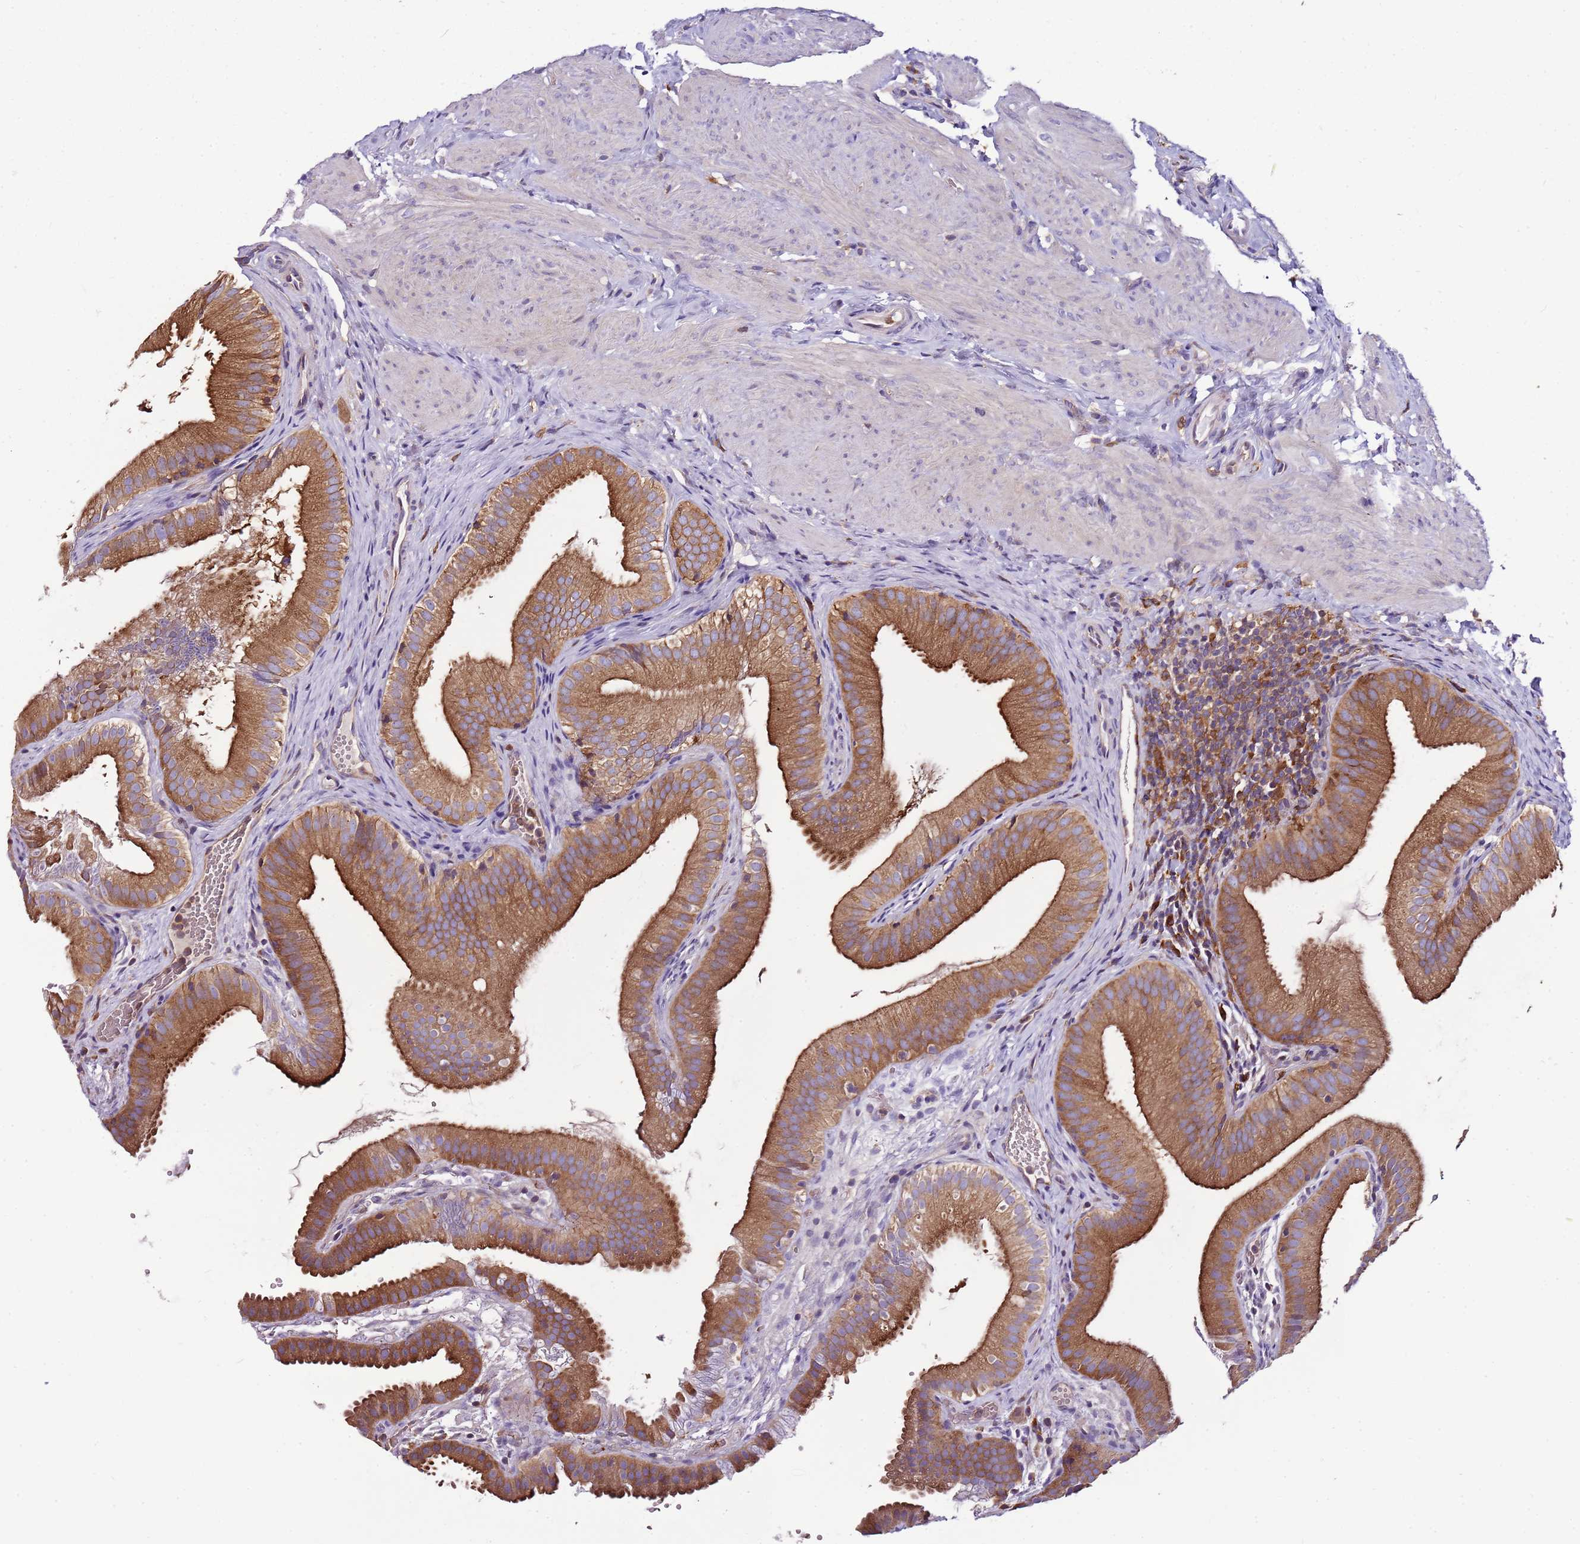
{"staining": {"intensity": "strong", "quantity": ">75%", "location": "cytoplasmic/membranous"}, "tissue": "gallbladder", "cell_type": "Glandular cells", "image_type": "normal", "snomed": [{"axis": "morphology", "description": "Normal tissue, NOS"}, {"axis": "topography", "description": "Gallbladder"}], "caption": "Protein positivity by immunohistochemistry (IHC) shows strong cytoplasmic/membranous positivity in about >75% of glandular cells in benign gallbladder. The staining is performed using DAB (3,3'-diaminobenzidine) brown chromogen to label protein expression. The nuclei are counter-stained blue using hematoxylin.", "gene": "ATXN2L", "patient": {"sex": "female", "age": 30}}